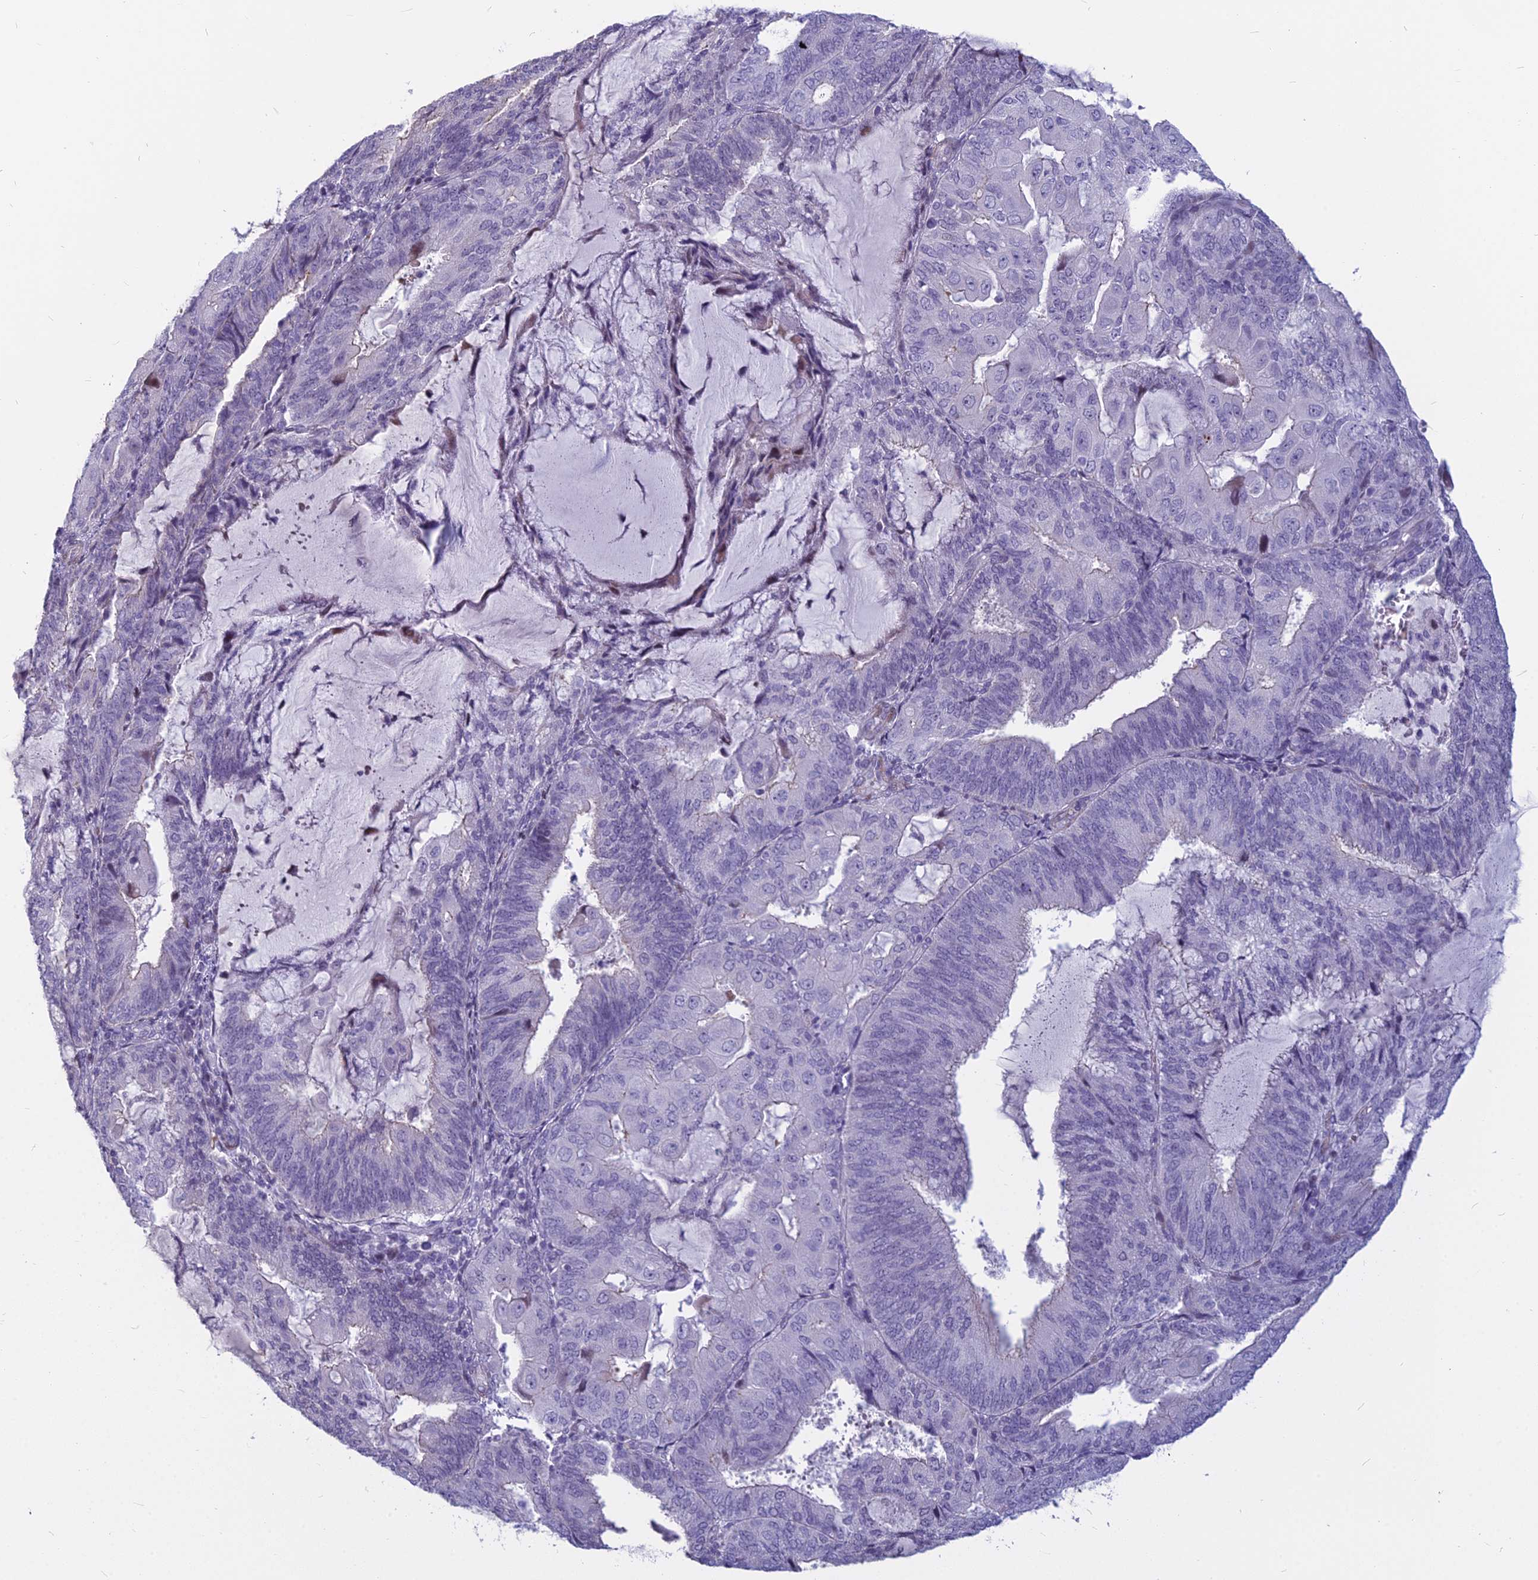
{"staining": {"intensity": "negative", "quantity": "none", "location": "none"}, "tissue": "endometrial cancer", "cell_type": "Tumor cells", "image_type": "cancer", "snomed": [{"axis": "morphology", "description": "Adenocarcinoma, NOS"}, {"axis": "topography", "description": "Endometrium"}], "caption": "There is no significant staining in tumor cells of endometrial adenocarcinoma. The staining was performed using DAB to visualize the protein expression in brown, while the nuclei were stained in blue with hematoxylin (Magnification: 20x).", "gene": "MYBPC2", "patient": {"sex": "female", "age": 81}}